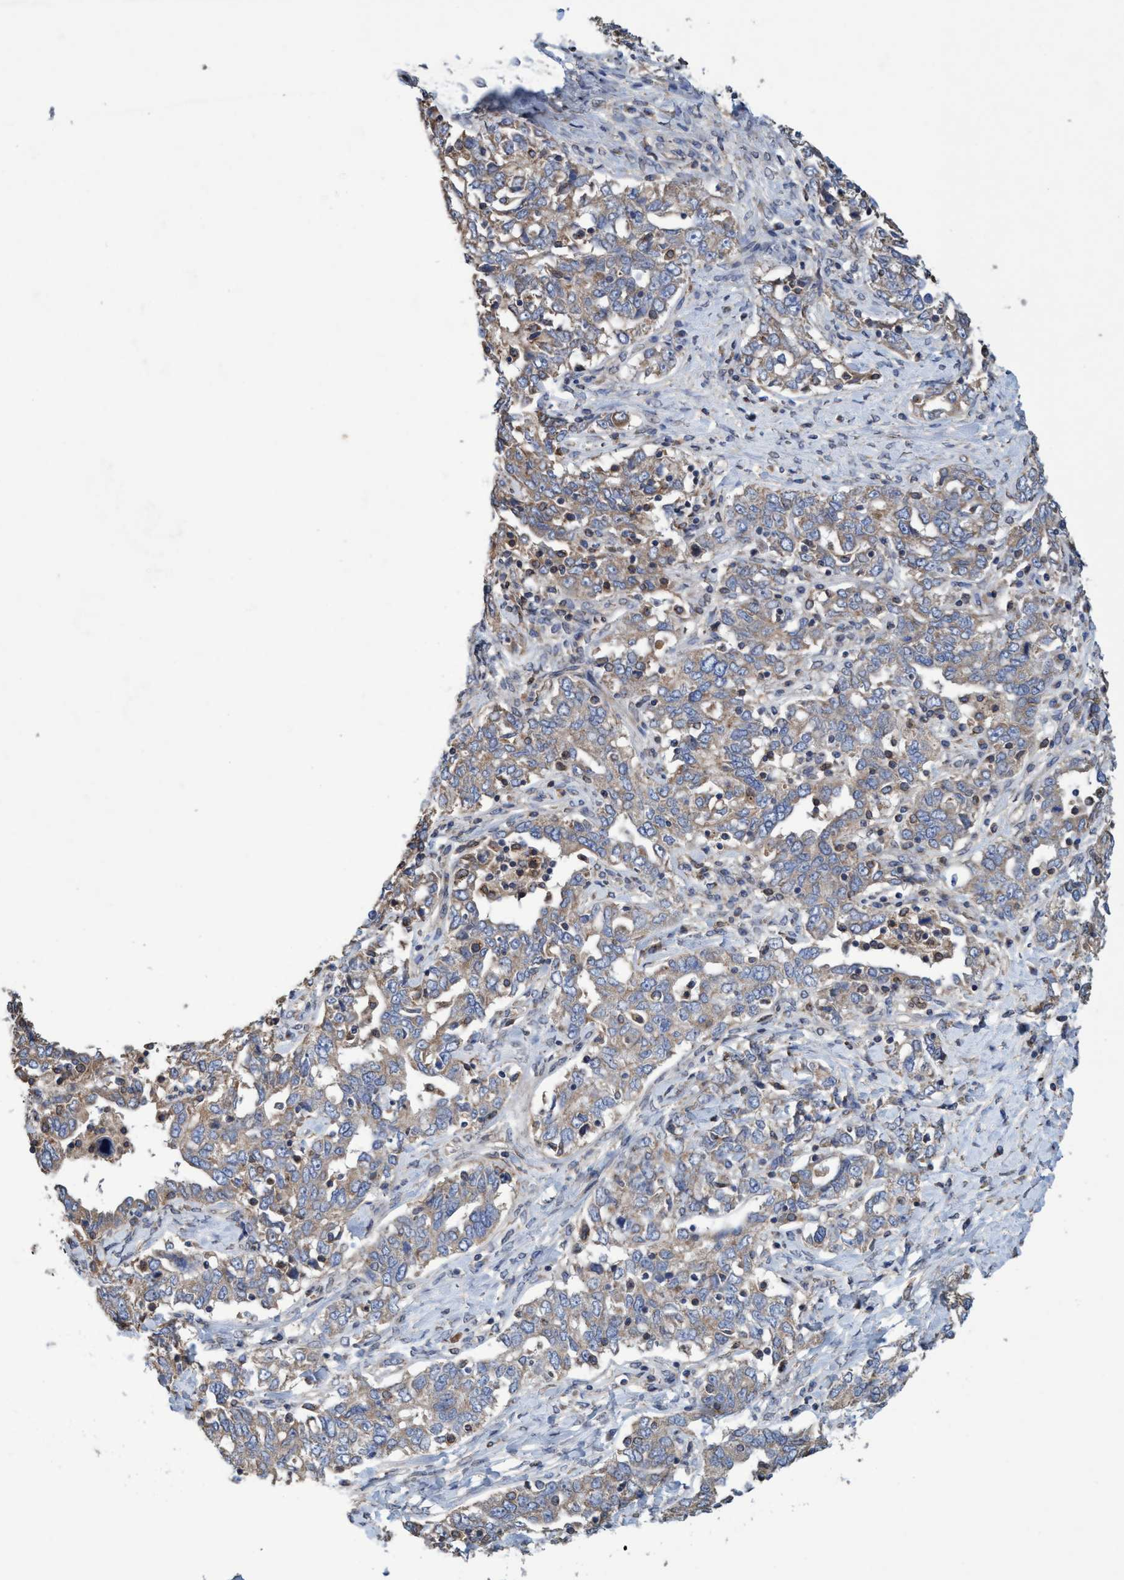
{"staining": {"intensity": "weak", "quantity": ">75%", "location": "cytoplasmic/membranous"}, "tissue": "ovarian cancer", "cell_type": "Tumor cells", "image_type": "cancer", "snomed": [{"axis": "morphology", "description": "Cystadenocarcinoma, mucinous, NOS"}, {"axis": "topography", "description": "Ovary"}], "caption": "Human ovarian cancer stained for a protein (brown) shows weak cytoplasmic/membranous positive expression in about >75% of tumor cells.", "gene": "BICD2", "patient": {"sex": "female", "age": 73}}